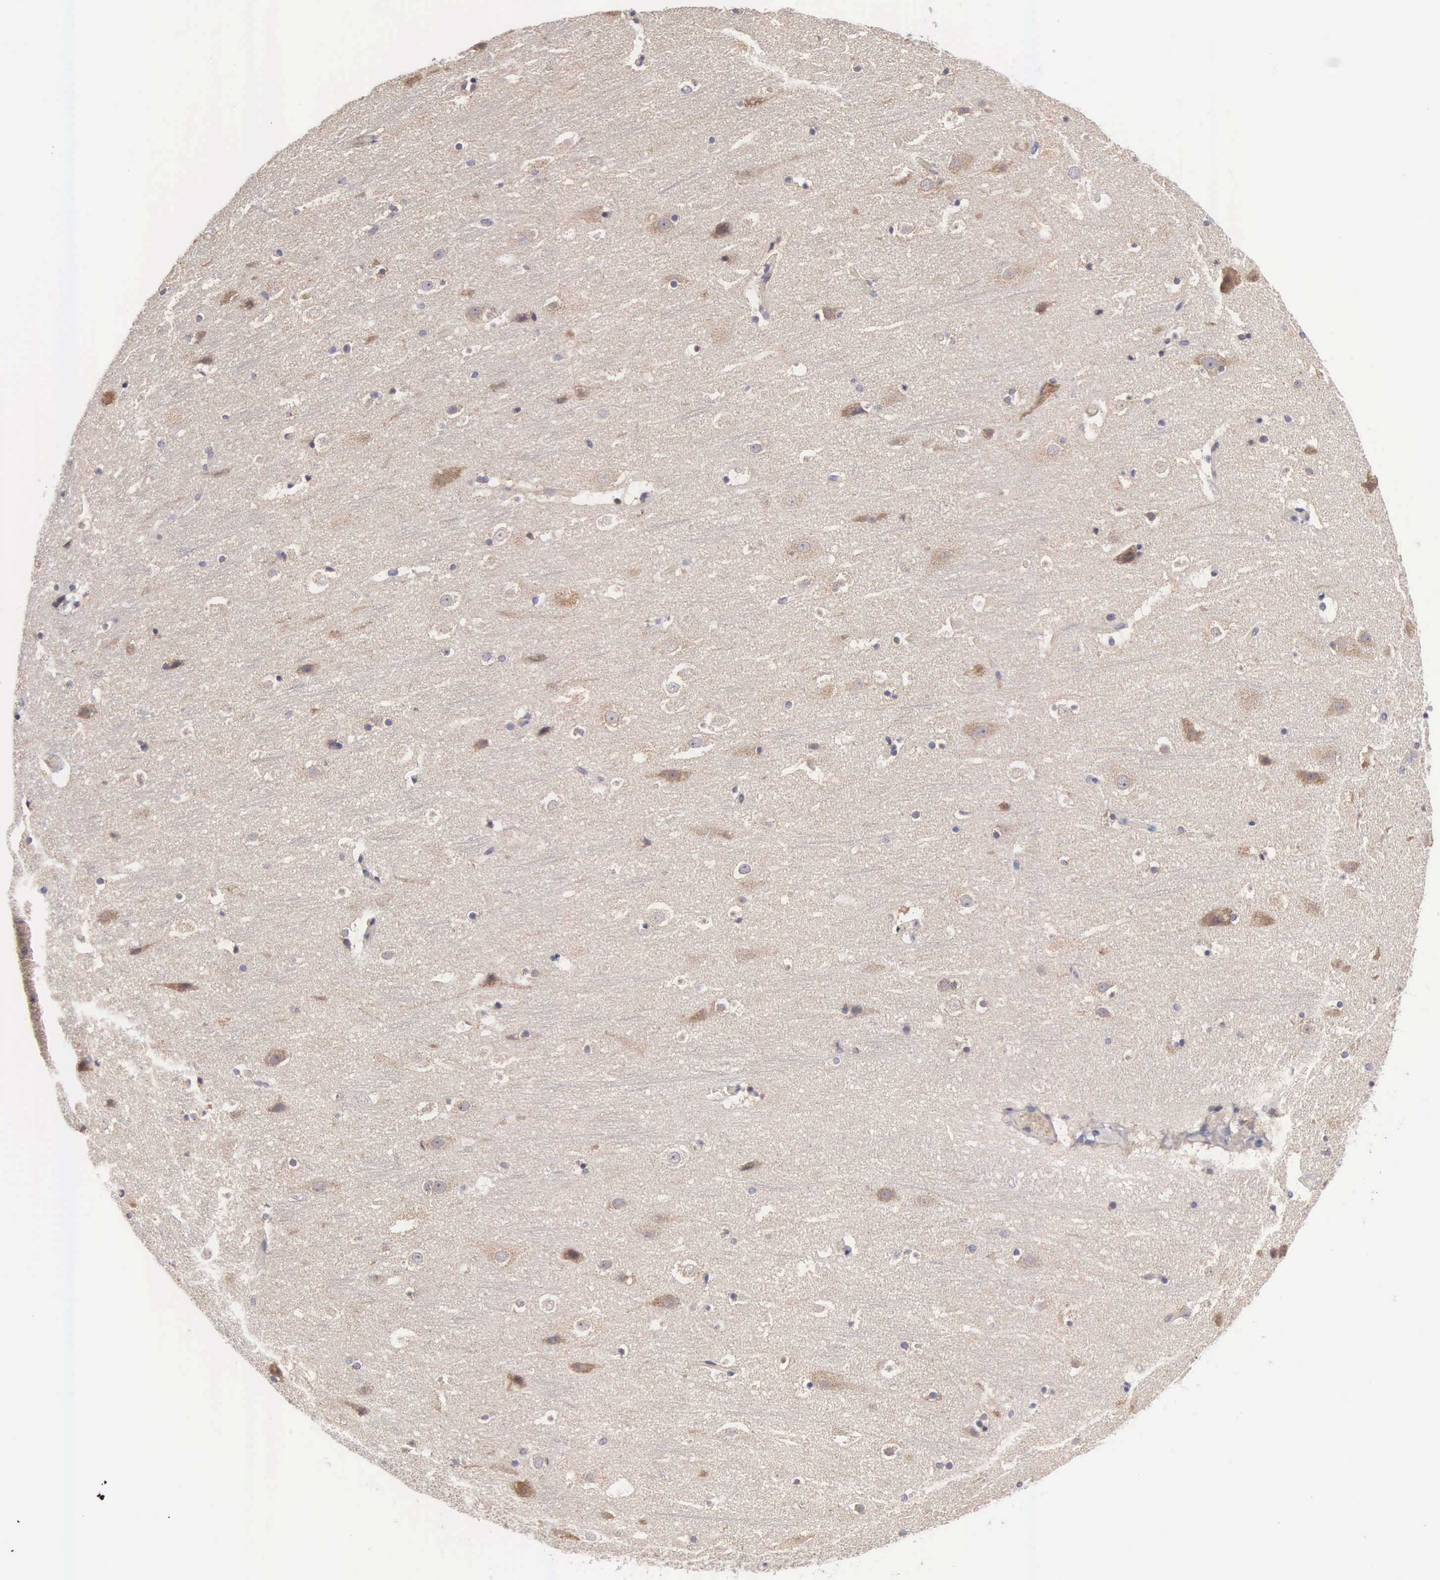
{"staining": {"intensity": "negative", "quantity": "none", "location": "none"}, "tissue": "cerebral cortex", "cell_type": "Endothelial cells", "image_type": "normal", "snomed": [{"axis": "morphology", "description": "Normal tissue, NOS"}, {"axis": "topography", "description": "Cerebral cortex"}], "caption": "High power microscopy histopathology image of an immunohistochemistry image of normal cerebral cortex, revealing no significant staining in endothelial cells. (Brightfield microscopy of DAB immunohistochemistry (IHC) at high magnification).", "gene": "TXLNG", "patient": {"sex": "male", "age": 45}}